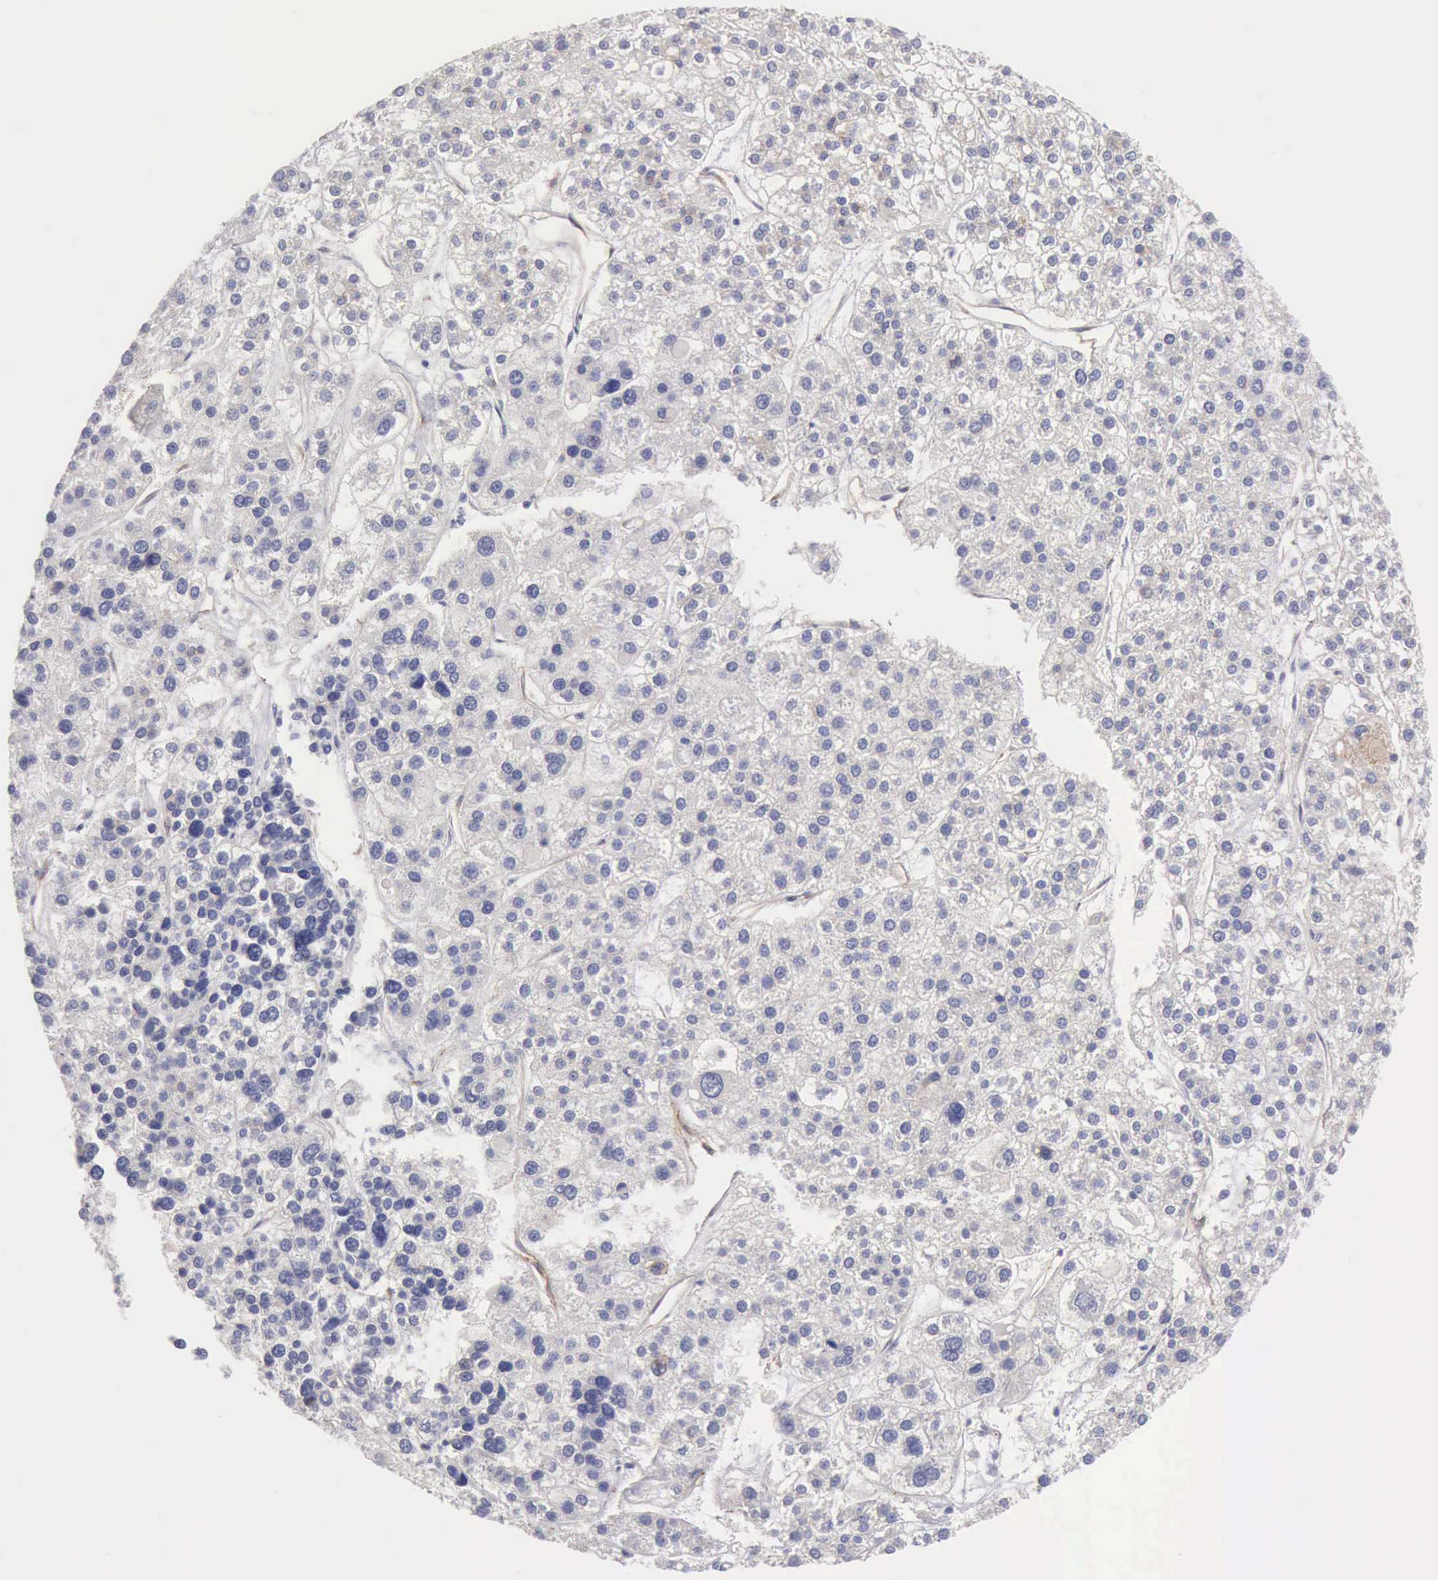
{"staining": {"intensity": "negative", "quantity": "none", "location": "none"}, "tissue": "liver cancer", "cell_type": "Tumor cells", "image_type": "cancer", "snomed": [{"axis": "morphology", "description": "Carcinoma, Hepatocellular, NOS"}, {"axis": "topography", "description": "Liver"}], "caption": "Immunohistochemical staining of human hepatocellular carcinoma (liver) exhibits no significant positivity in tumor cells.", "gene": "APP", "patient": {"sex": "female", "age": 85}}